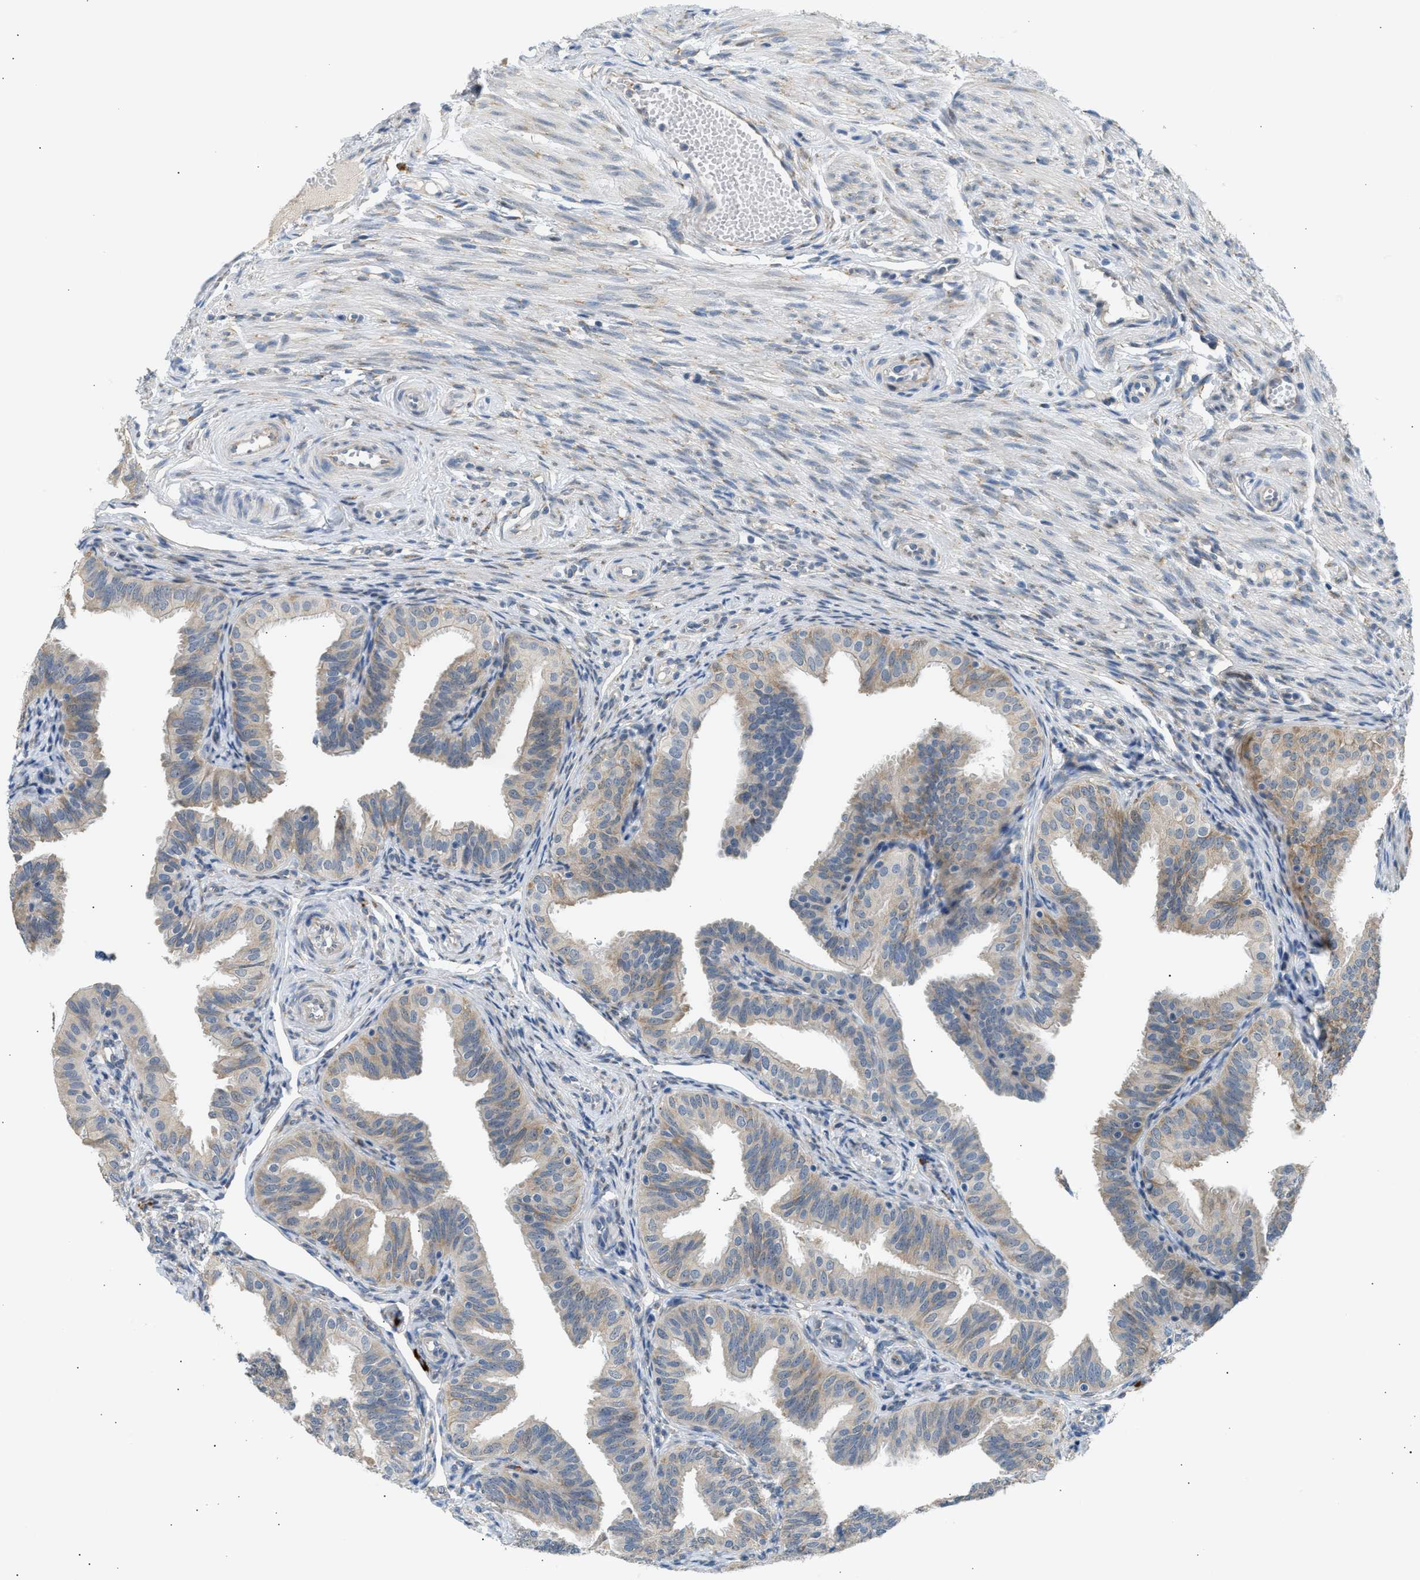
{"staining": {"intensity": "moderate", "quantity": "<25%", "location": "cytoplasmic/membranous"}, "tissue": "fallopian tube", "cell_type": "Glandular cells", "image_type": "normal", "snomed": [{"axis": "morphology", "description": "Normal tissue, NOS"}, {"axis": "topography", "description": "Fallopian tube"}], "caption": "Glandular cells demonstrate moderate cytoplasmic/membranous staining in about <25% of cells in normal fallopian tube.", "gene": "KCNC2", "patient": {"sex": "female", "age": 35}}